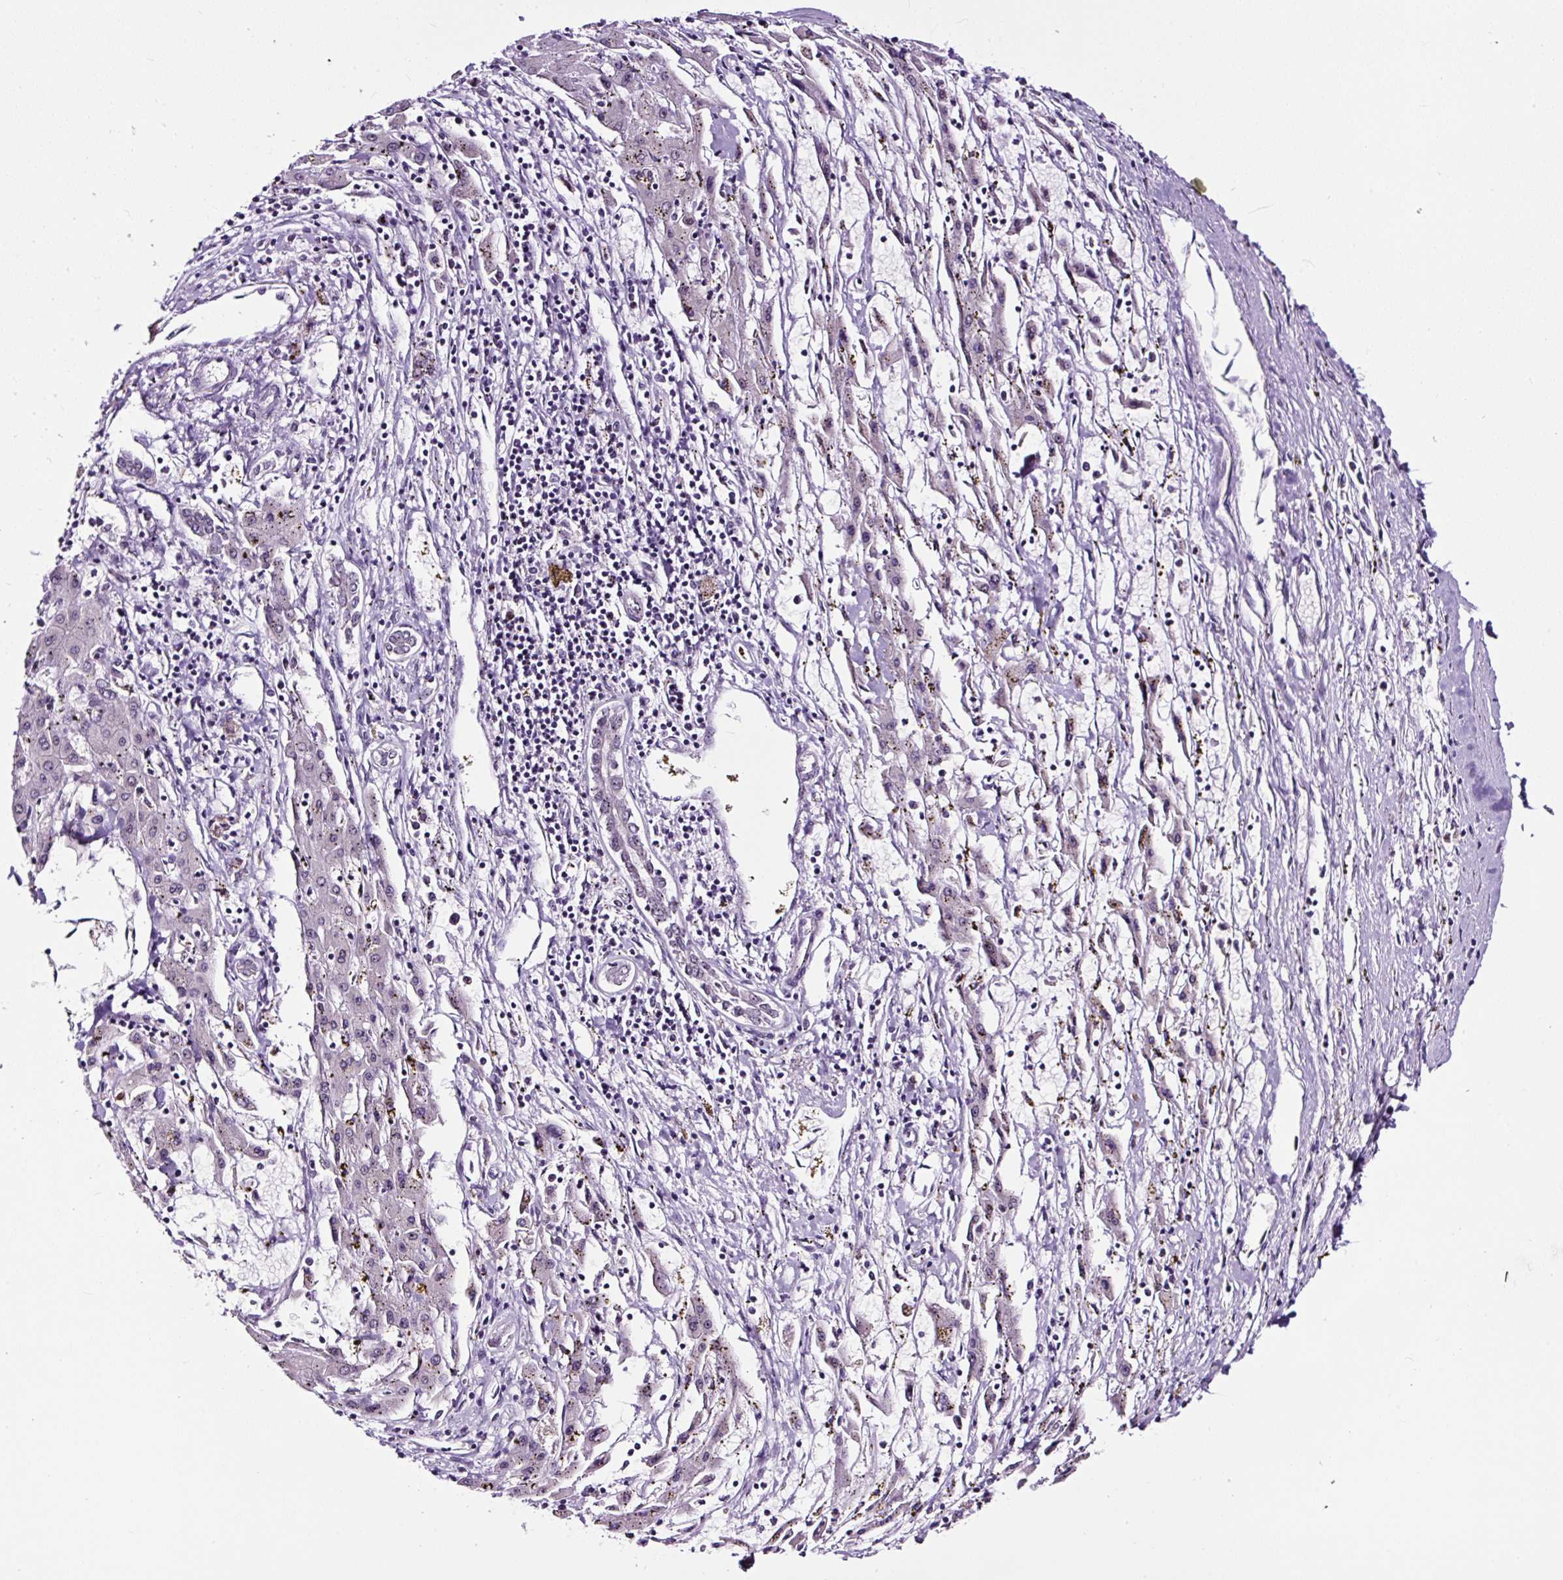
{"staining": {"intensity": "negative", "quantity": "none", "location": "none"}, "tissue": "liver cancer", "cell_type": "Tumor cells", "image_type": "cancer", "snomed": [{"axis": "morphology", "description": "Carcinoma, Hepatocellular, NOS"}, {"axis": "topography", "description": "Liver"}], "caption": "Immunohistochemistry (IHC) image of neoplastic tissue: human liver cancer stained with DAB exhibits no significant protein expression in tumor cells.", "gene": "NOM1", "patient": {"sex": "male", "age": 72}}